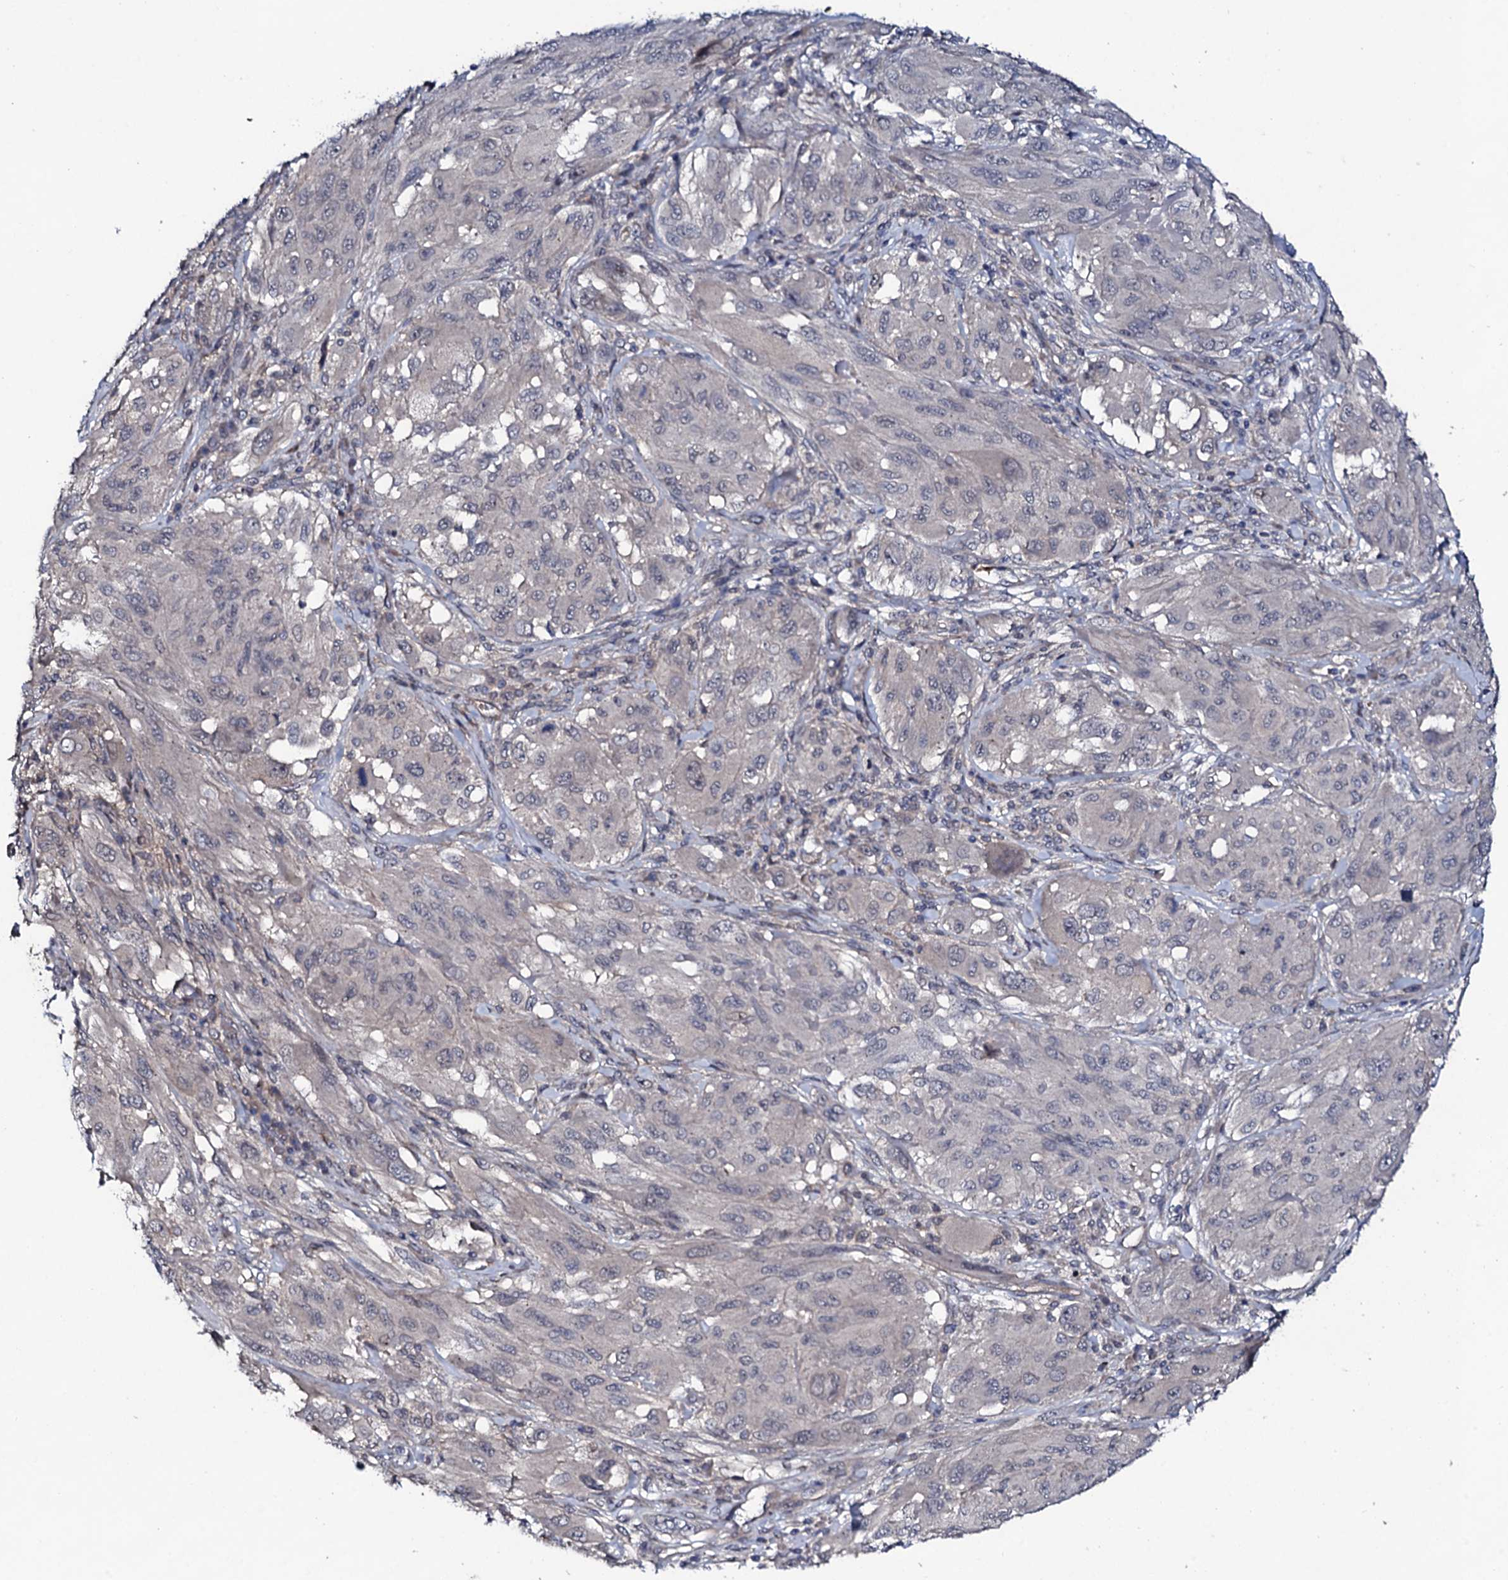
{"staining": {"intensity": "negative", "quantity": "none", "location": "none"}, "tissue": "melanoma", "cell_type": "Tumor cells", "image_type": "cancer", "snomed": [{"axis": "morphology", "description": "Malignant melanoma, NOS"}, {"axis": "topography", "description": "Skin"}], "caption": "Protein analysis of malignant melanoma demonstrates no significant staining in tumor cells.", "gene": "CIAO2A", "patient": {"sex": "female", "age": 91}}